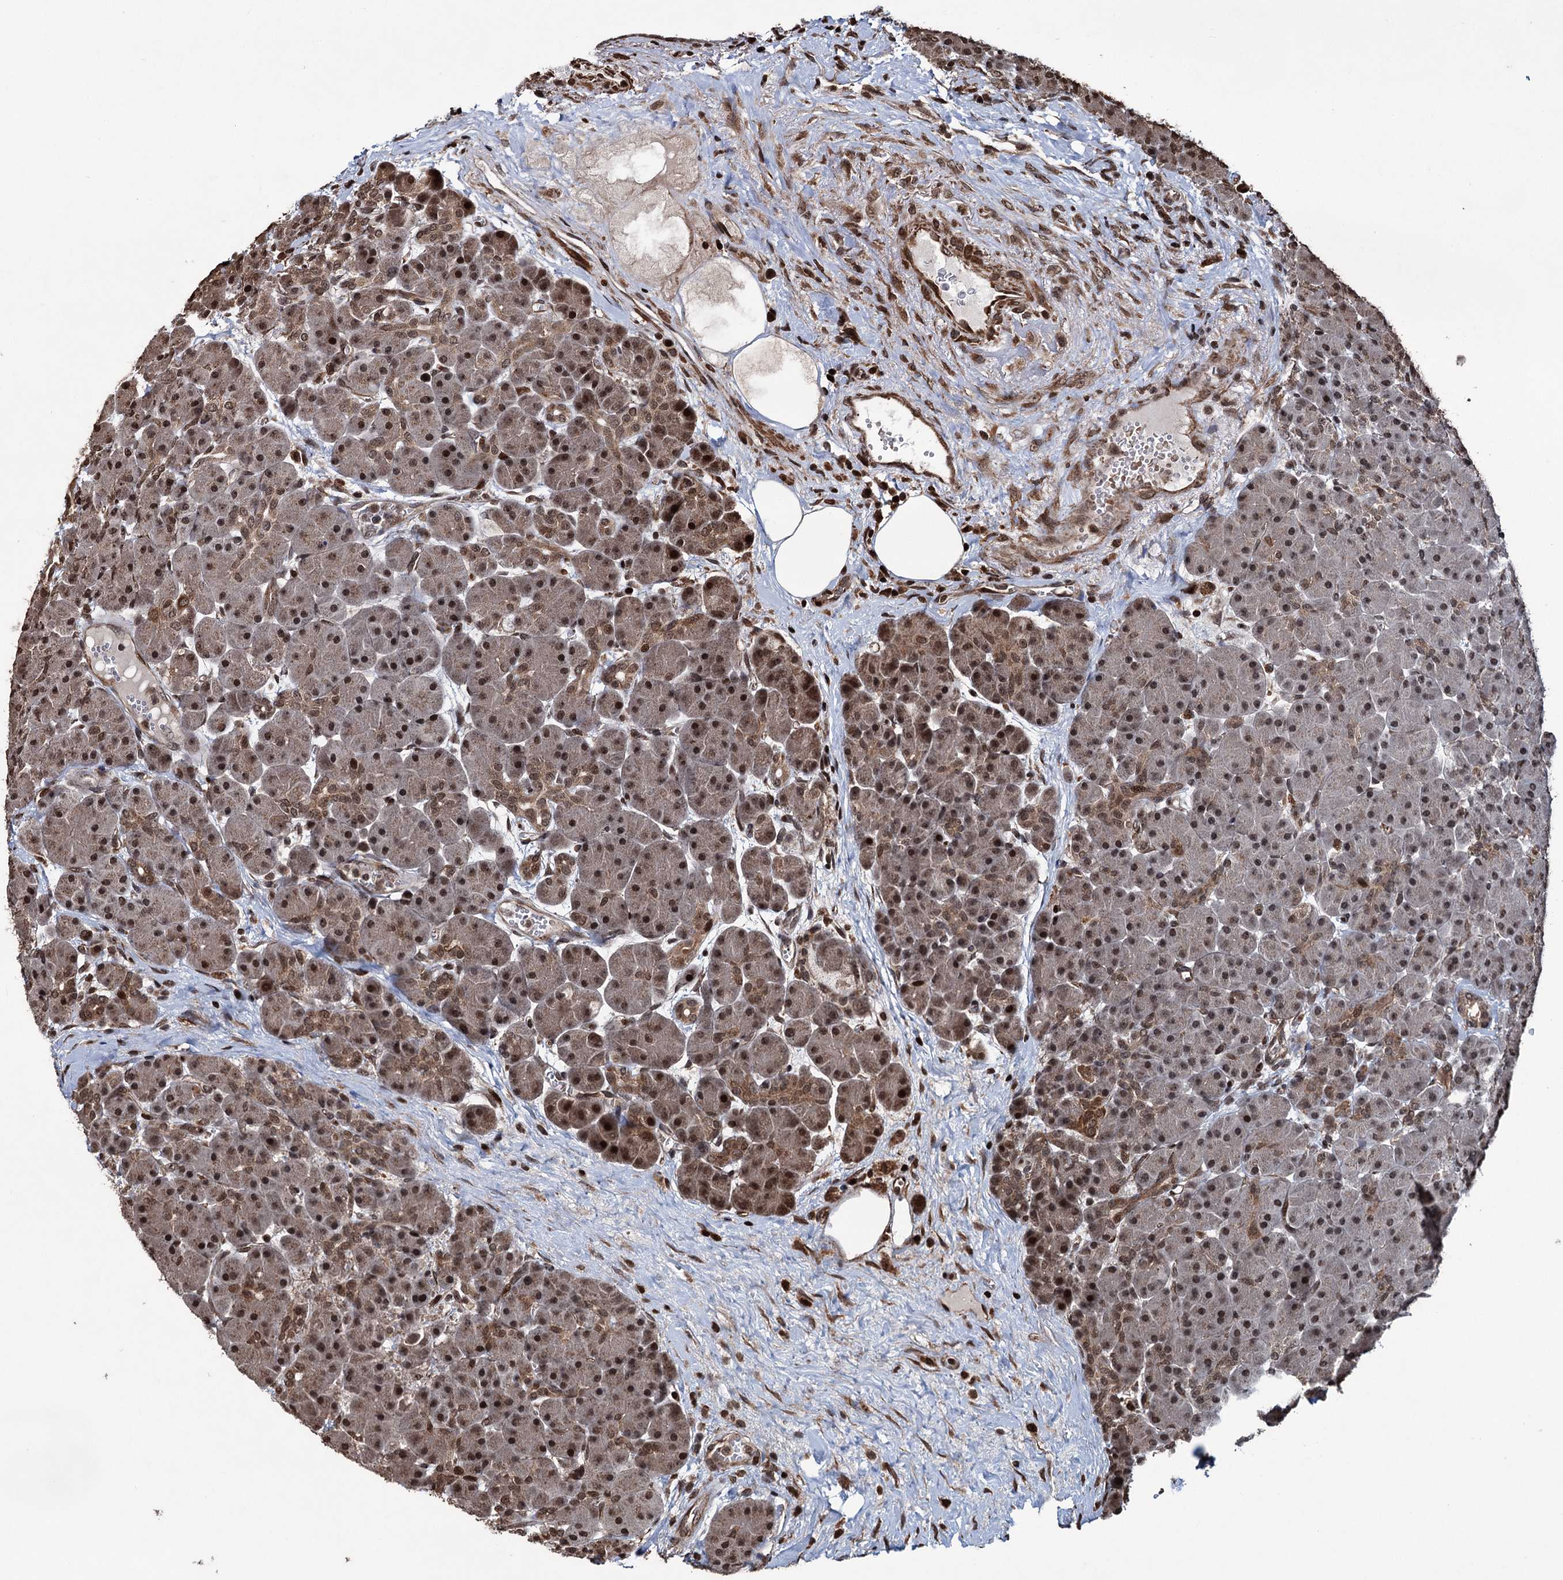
{"staining": {"intensity": "moderate", "quantity": ">75%", "location": "cytoplasmic/membranous,nuclear"}, "tissue": "pancreas", "cell_type": "Exocrine glandular cells", "image_type": "normal", "snomed": [{"axis": "morphology", "description": "Normal tissue, NOS"}, {"axis": "topography", "description": "Pancreas"}], "caption": "Brown immunohistochemical staining in benign pancreas shows moderate cytoplasmic/membranous,nuclear positivity in approximately >75% of exocrine glandular cells. Using DAB (3,3'-diaminobenzidine) (brown) and hematoxylin (blue) stains, captured at high magnification using brightfield microscopy.", "gene": "EYA4", "patient": {"sex": "male", "age": 66}}